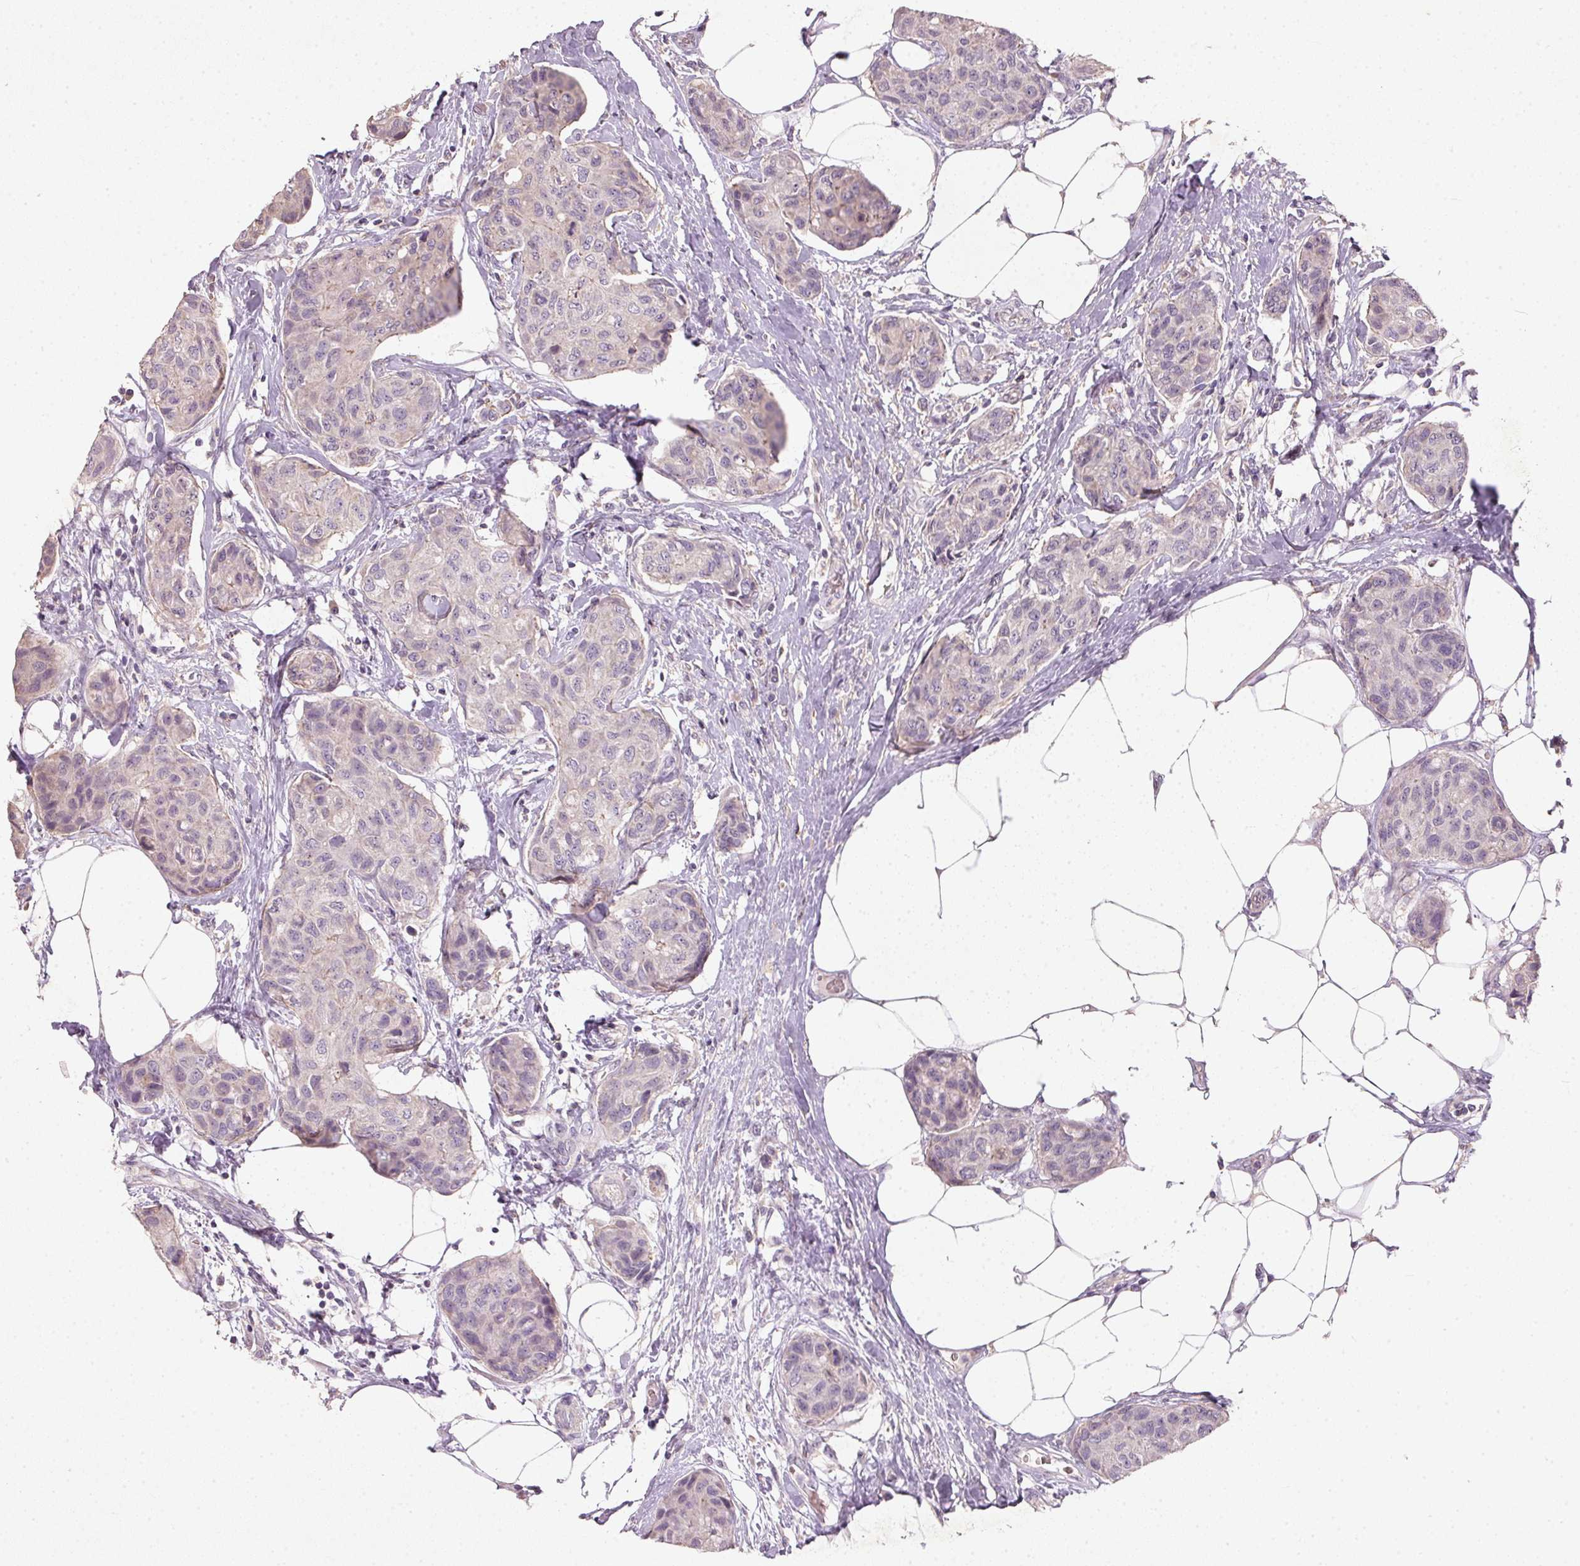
{"staining": {"intensity": "negative", "quantity": "none", "location": "none"}, "tissue": "breast cancer", "cell_type": "Tumor cells", "image_type": "cancer", "snomed": [{"axis": "morphology", "description": "Duct carcinoma"}, {"axis": "topography", "description": "Breast"}], "caption": "The photomicrograph displays no staining of tumor cells in breast cancer (intraductal carcinoma). (DAB IHC visualized using brightfield microscopy, high magnification).", "gene": "KCNK15", "patient": {"sex": "female", "age": 80}}